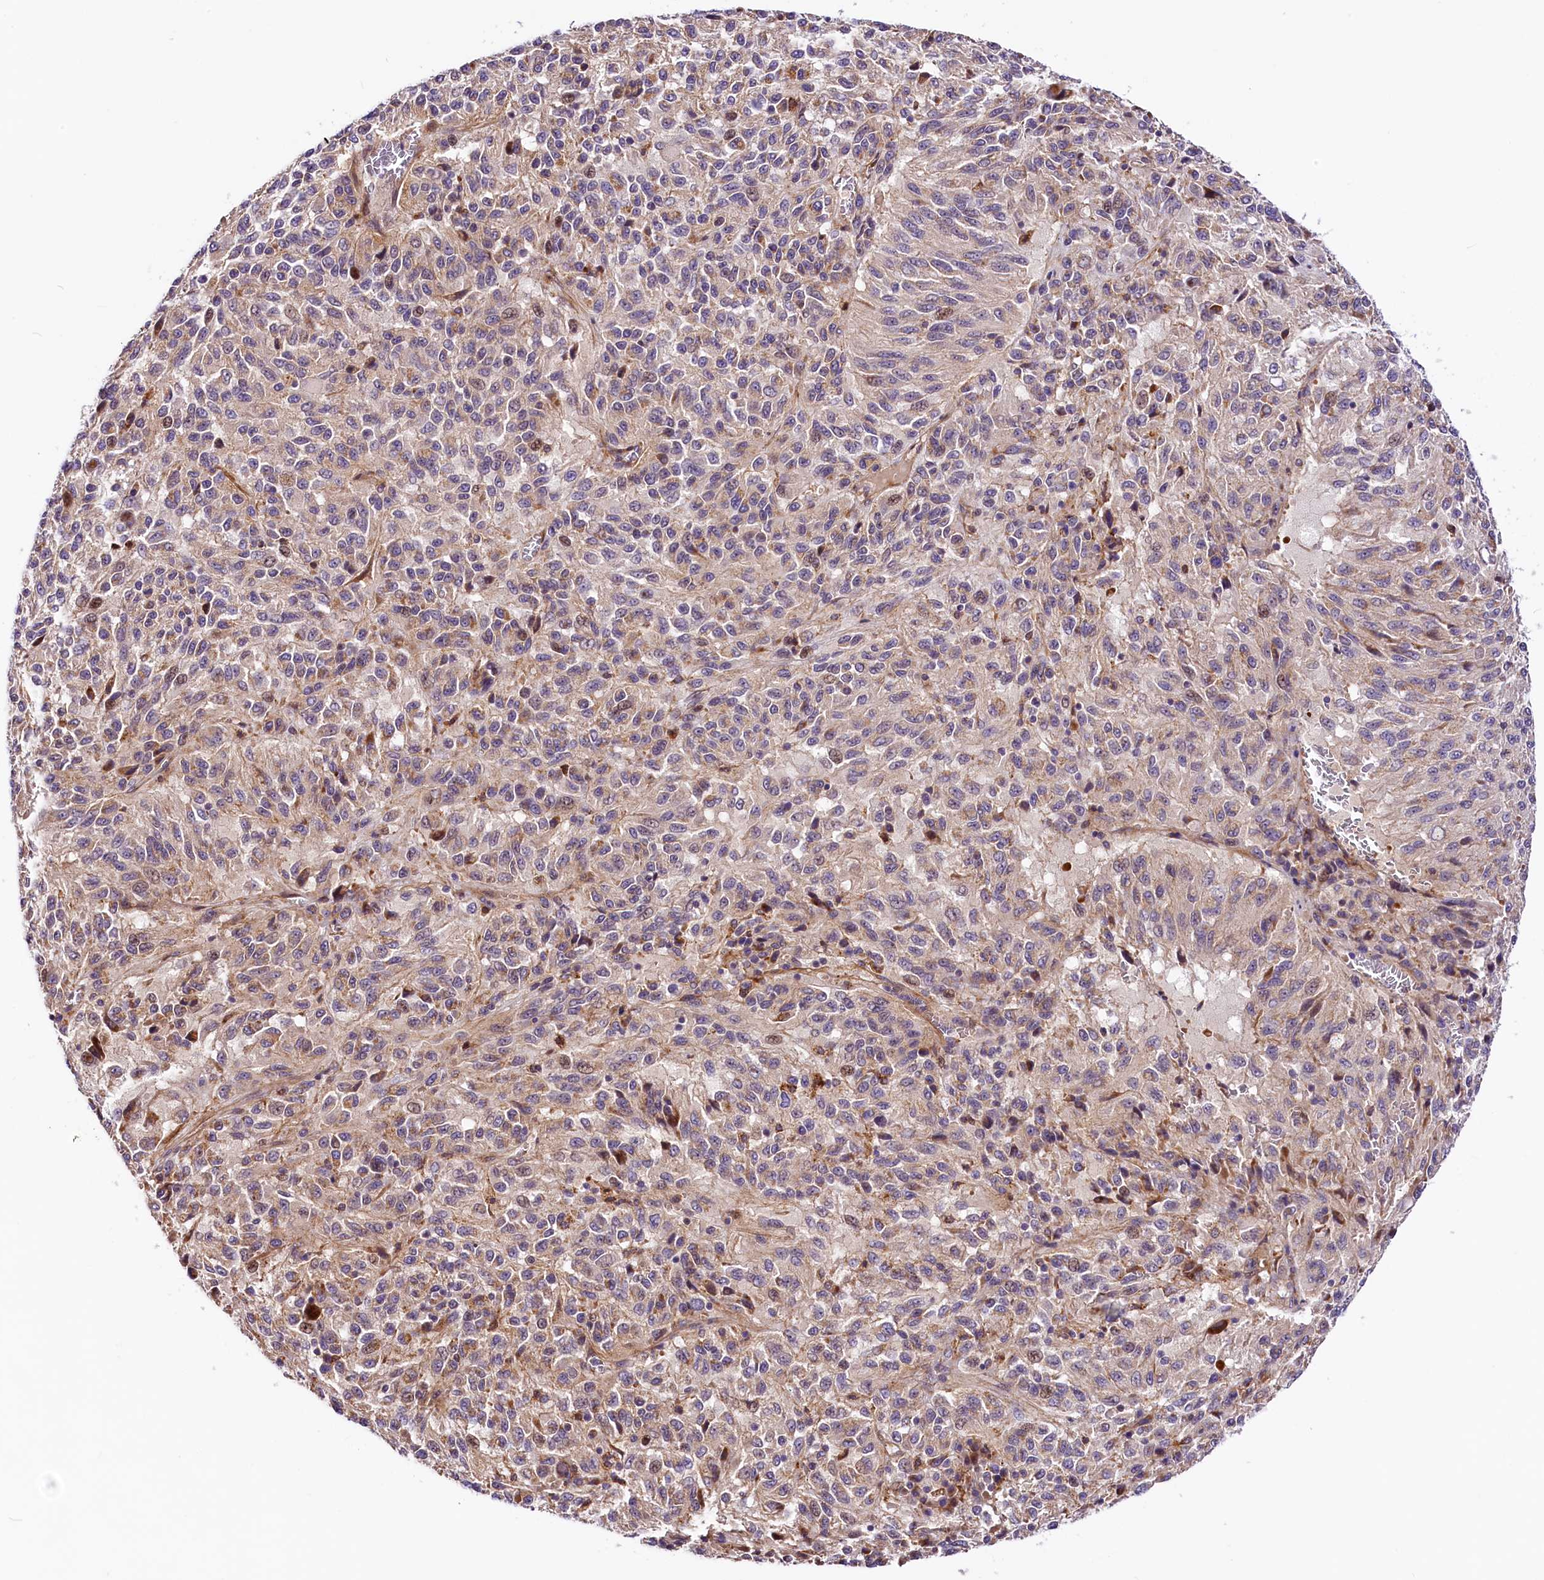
{"staining": {"intensity": "weak", "quantity": "<25%", "location": "cytoplasmic/membranous,nuclear"}, "tissue": "melanoma", "cell_type": "Tumor cells", "image_type": "cancer", "snomed": [{"axis": "morphology", "description": "Malignant melanoma, Metastatic site"}, {"axis": "topography", "description": "Lung"}], "caption": "Tumor cells are negative for brown protein staining in melanoma.", "gene": "ARMC6", "patient": {"sex": "male", "age": 64}}